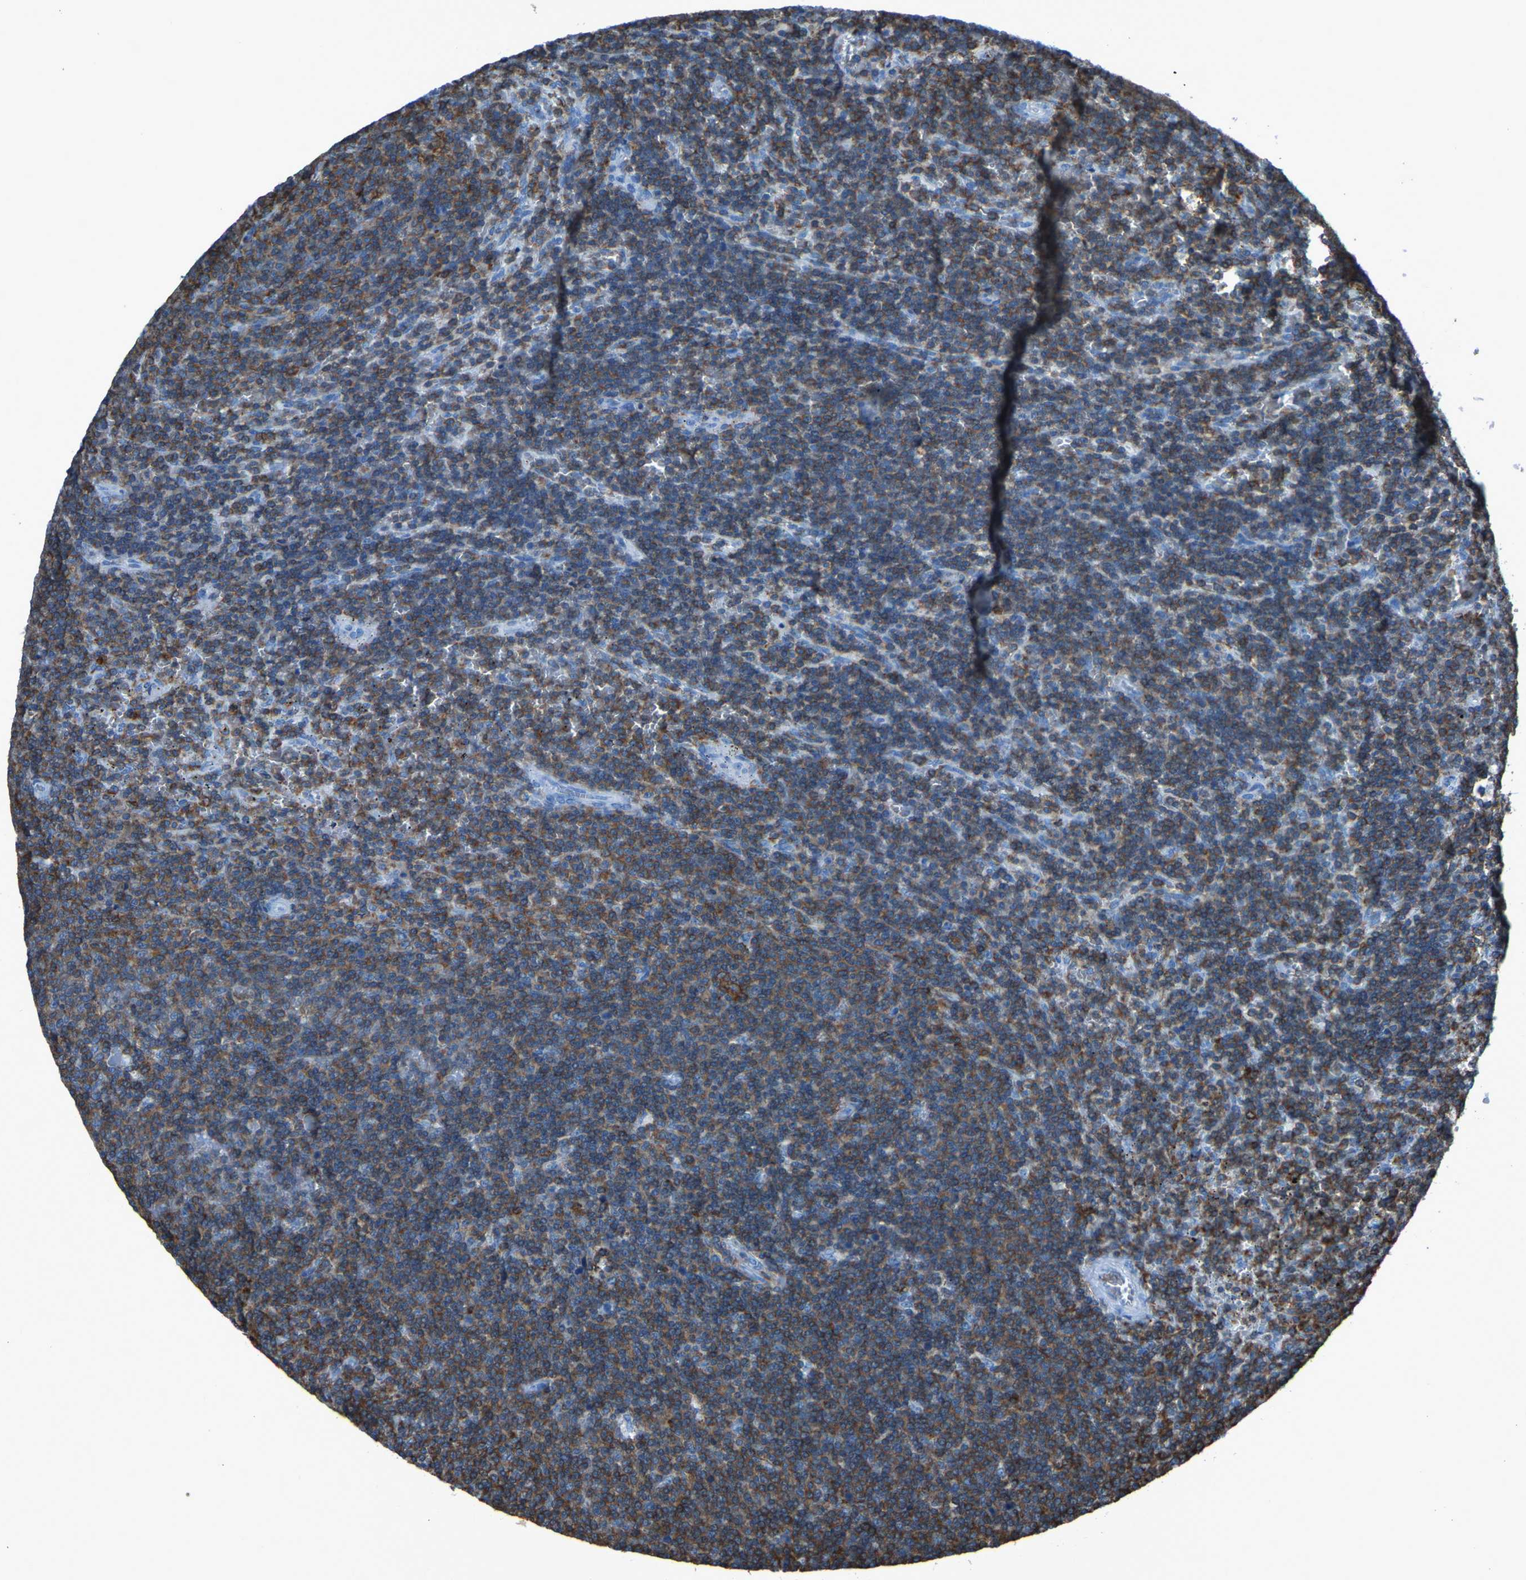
{"staining": {"intensity": "moderate", "quantity": "25%-75%", "location": "cytoplasmic/membranous"}, "tissue": "lymphoma", "cell_type": "Tumor cells", "image_type": "cancer", "snomed": [{"axis": "morphology", "description": "Malignant lymphoma, non-Hodgkin's type, Low grade"}, {"axis": "topography", "description": "Spleen"}], "caption": "Immunohistochemical staining of low-grade malignant lymphoma, non-Hodgkin's type demonstrates moderate cytoplasmic/membranous protein expression in approximately 25%-75% of tumor cells.", "gene": "LSP1", "patient": {"sex": "female", "age": 19}}